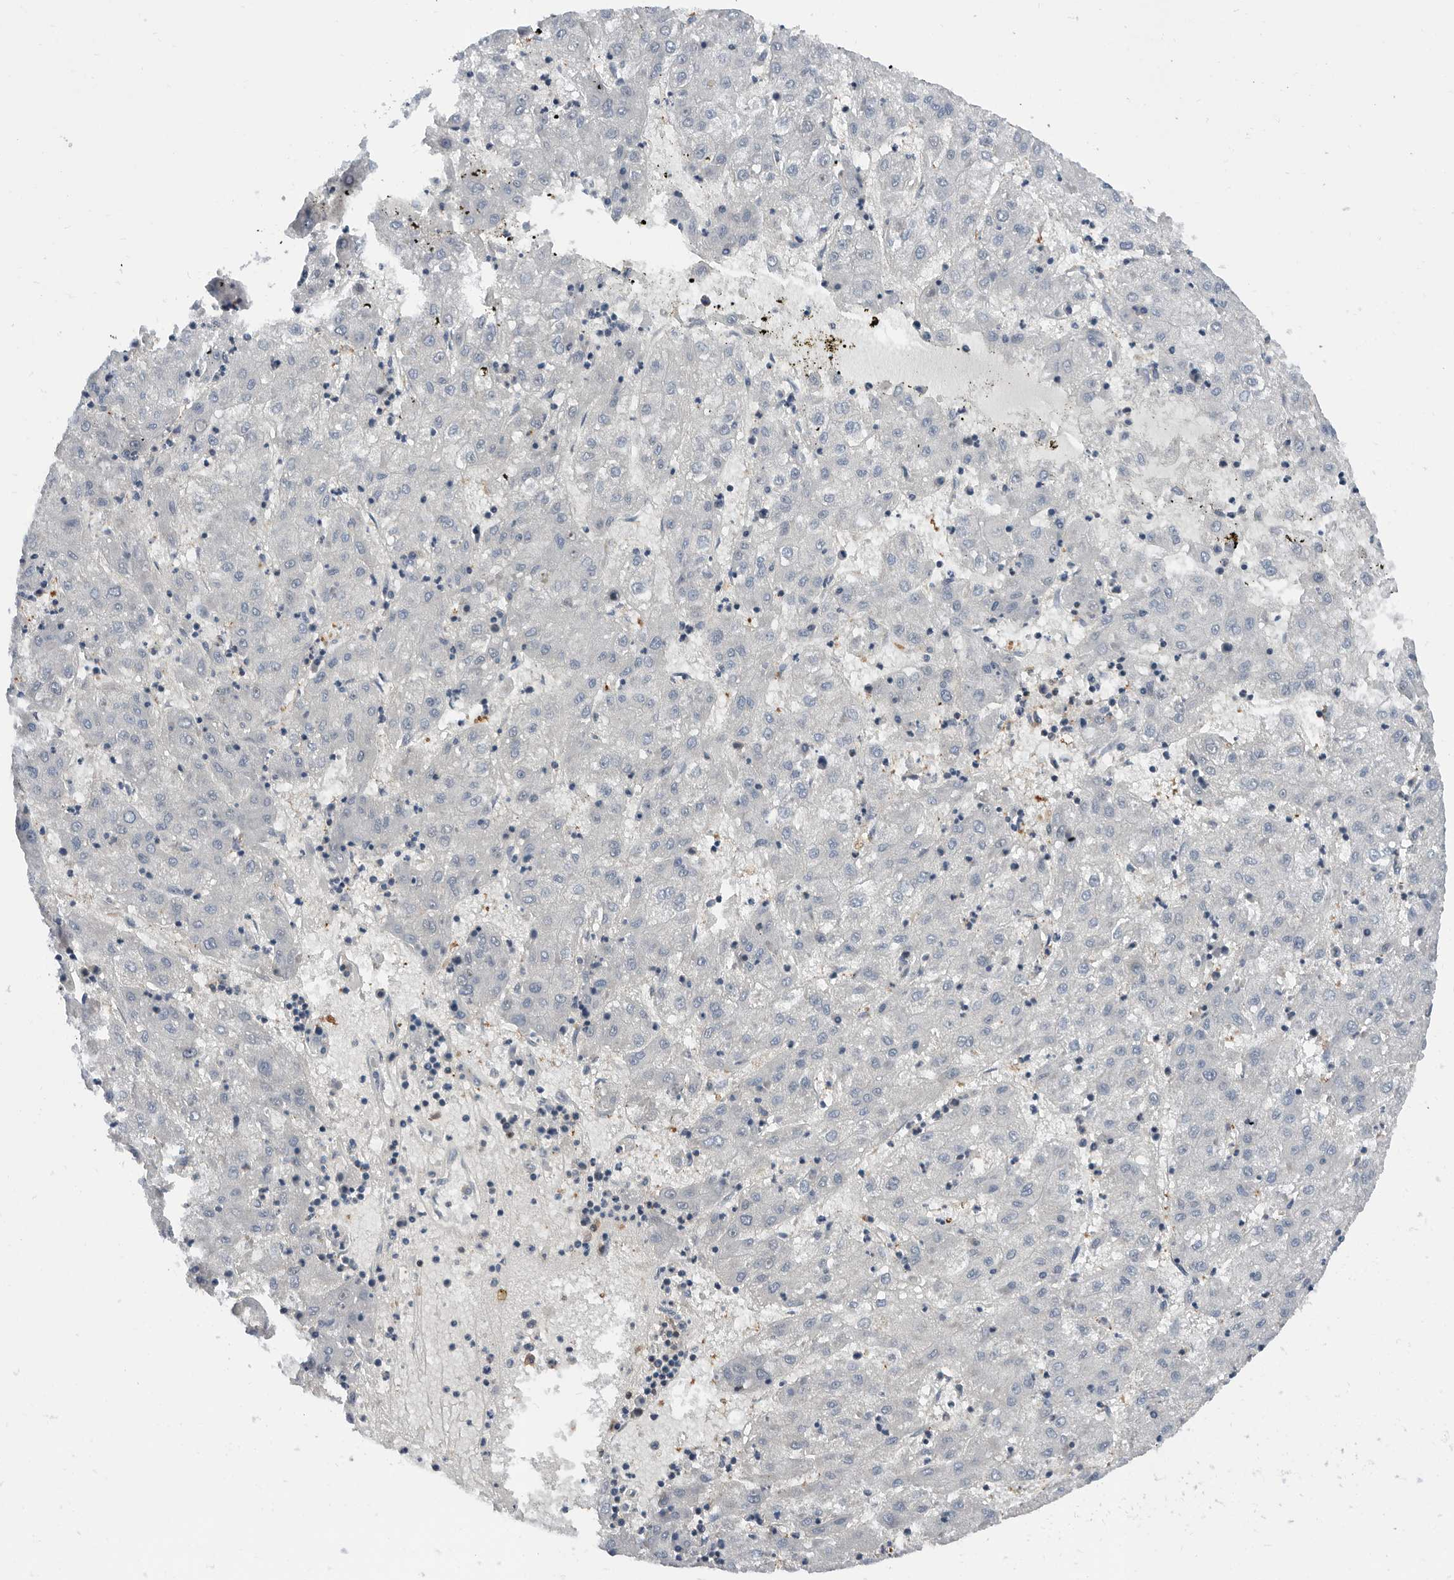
{"staining": {"intensity": "negative", "quantity": "none", "location": "none"}, "tissue": "liver cancer", "cell_type": "Tumor cells", "image_type": "cancer", "snomed": [{"axis": "morphology", "description": "Carcinoma, Hepatocellular, NOS"}, {"axis": "topography", "description": "Liver"}], "caption": "The IHC micrograph has no significant staining in tumor cells of liver cancer (hepatocellular carcinoma) tissue.", "gene": "ZNF260", "patient": {"sex": "male", "age": 72}}